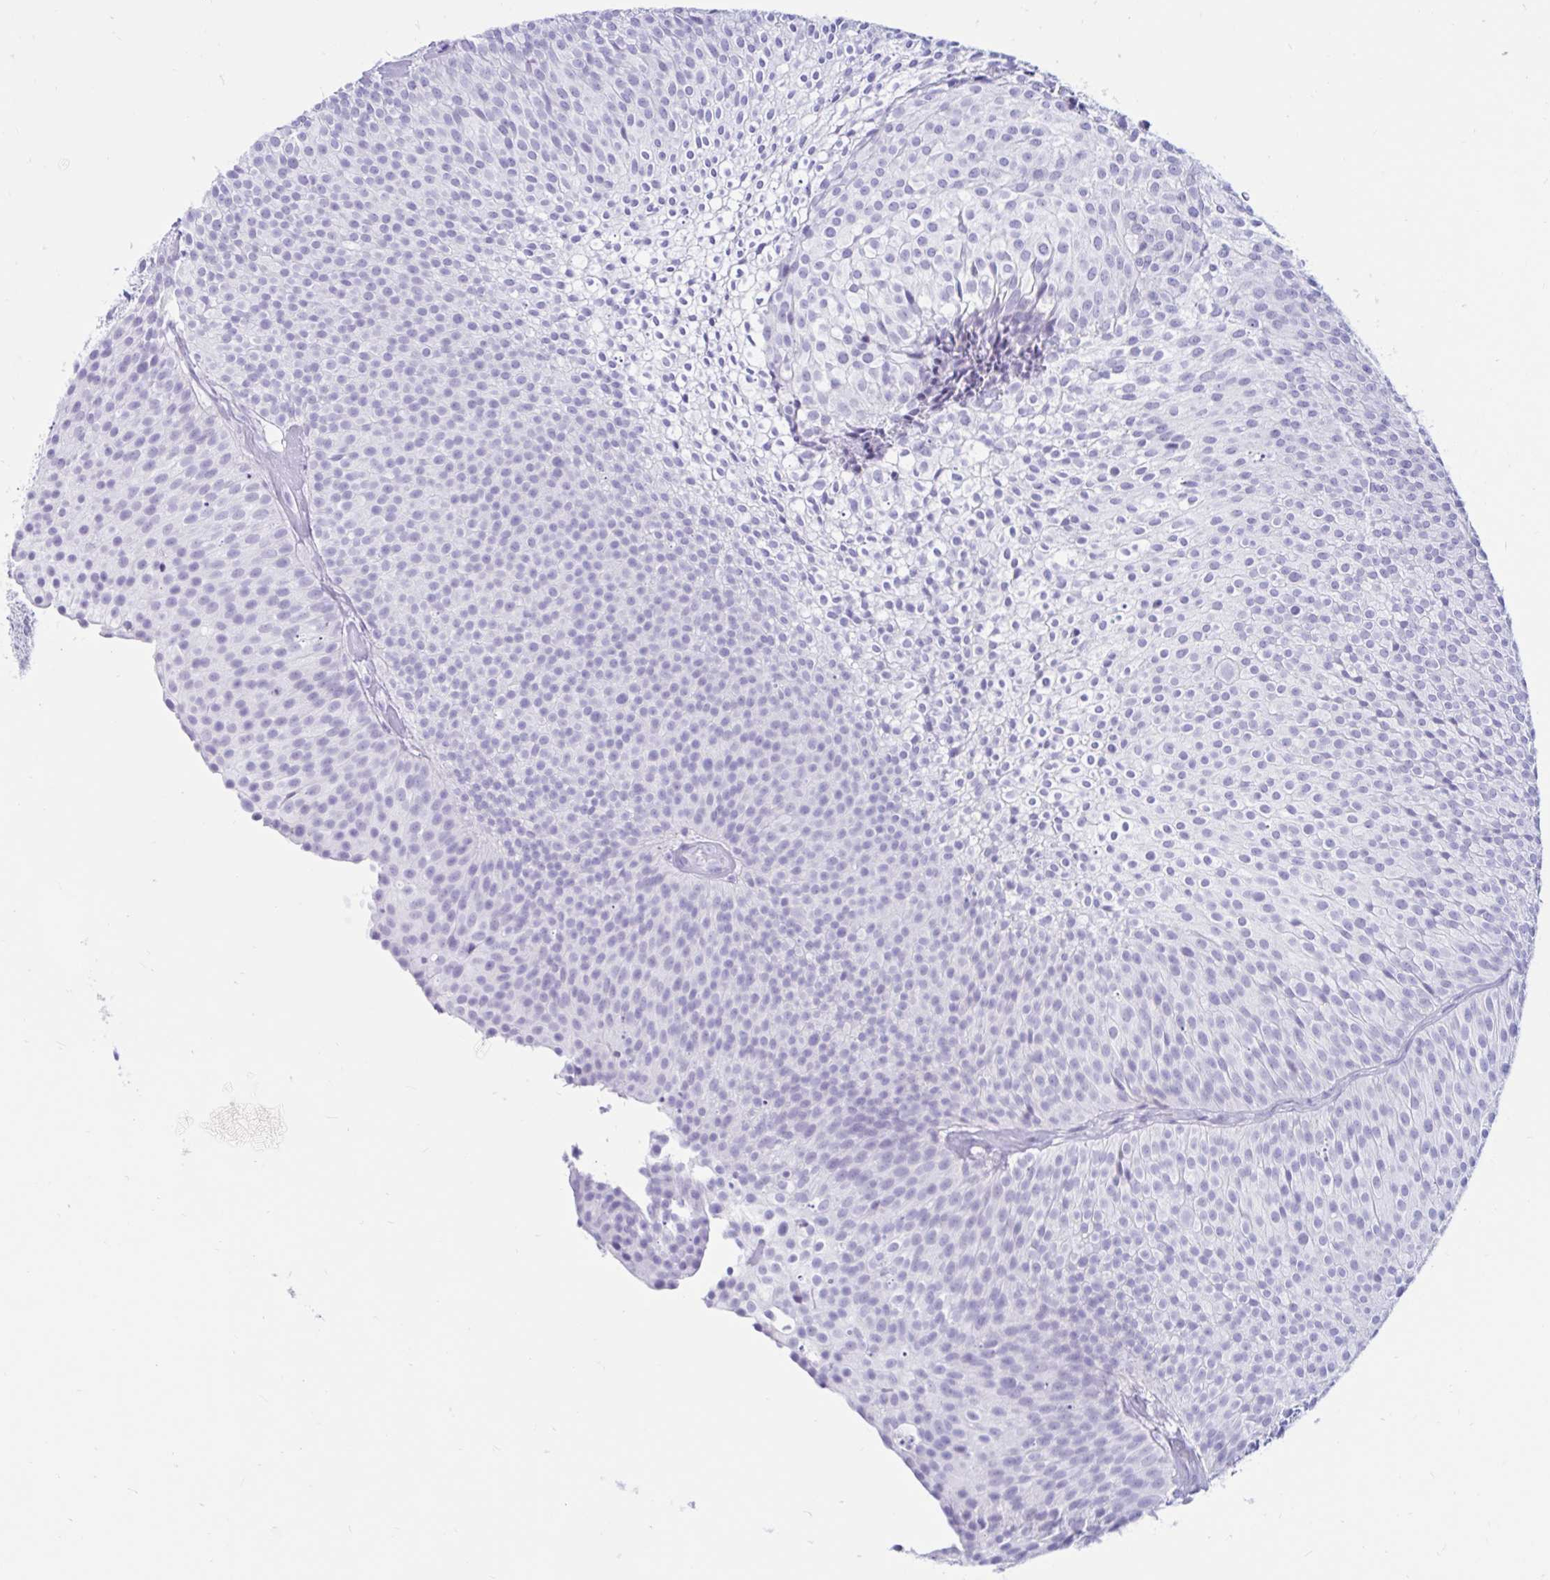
{"staining": {"intensity": "negative", "quantity": "none", "location": "none"}, "tissue": "urothelial cancer", "cell_type": "Tumor cells", "image_type": "cancer", "snomed": [{"axis": "morphology", "description": "Urothelial carcinoma, Low grade"}, {"axis": "topography", "description": "Urinary bladder"}], "caption": "Immunohistochemistry micrograph of neoplastic tissue: human urothelial carcinoma (low-grade) stained with DAB exhibits no significant protein expression in tumor cells. (Brightfield microscopy of DAB immunohistochemistry (IHC) at high magnification).", "gene": "BEST1", "patient": {"sex": "male", "age": 91}}